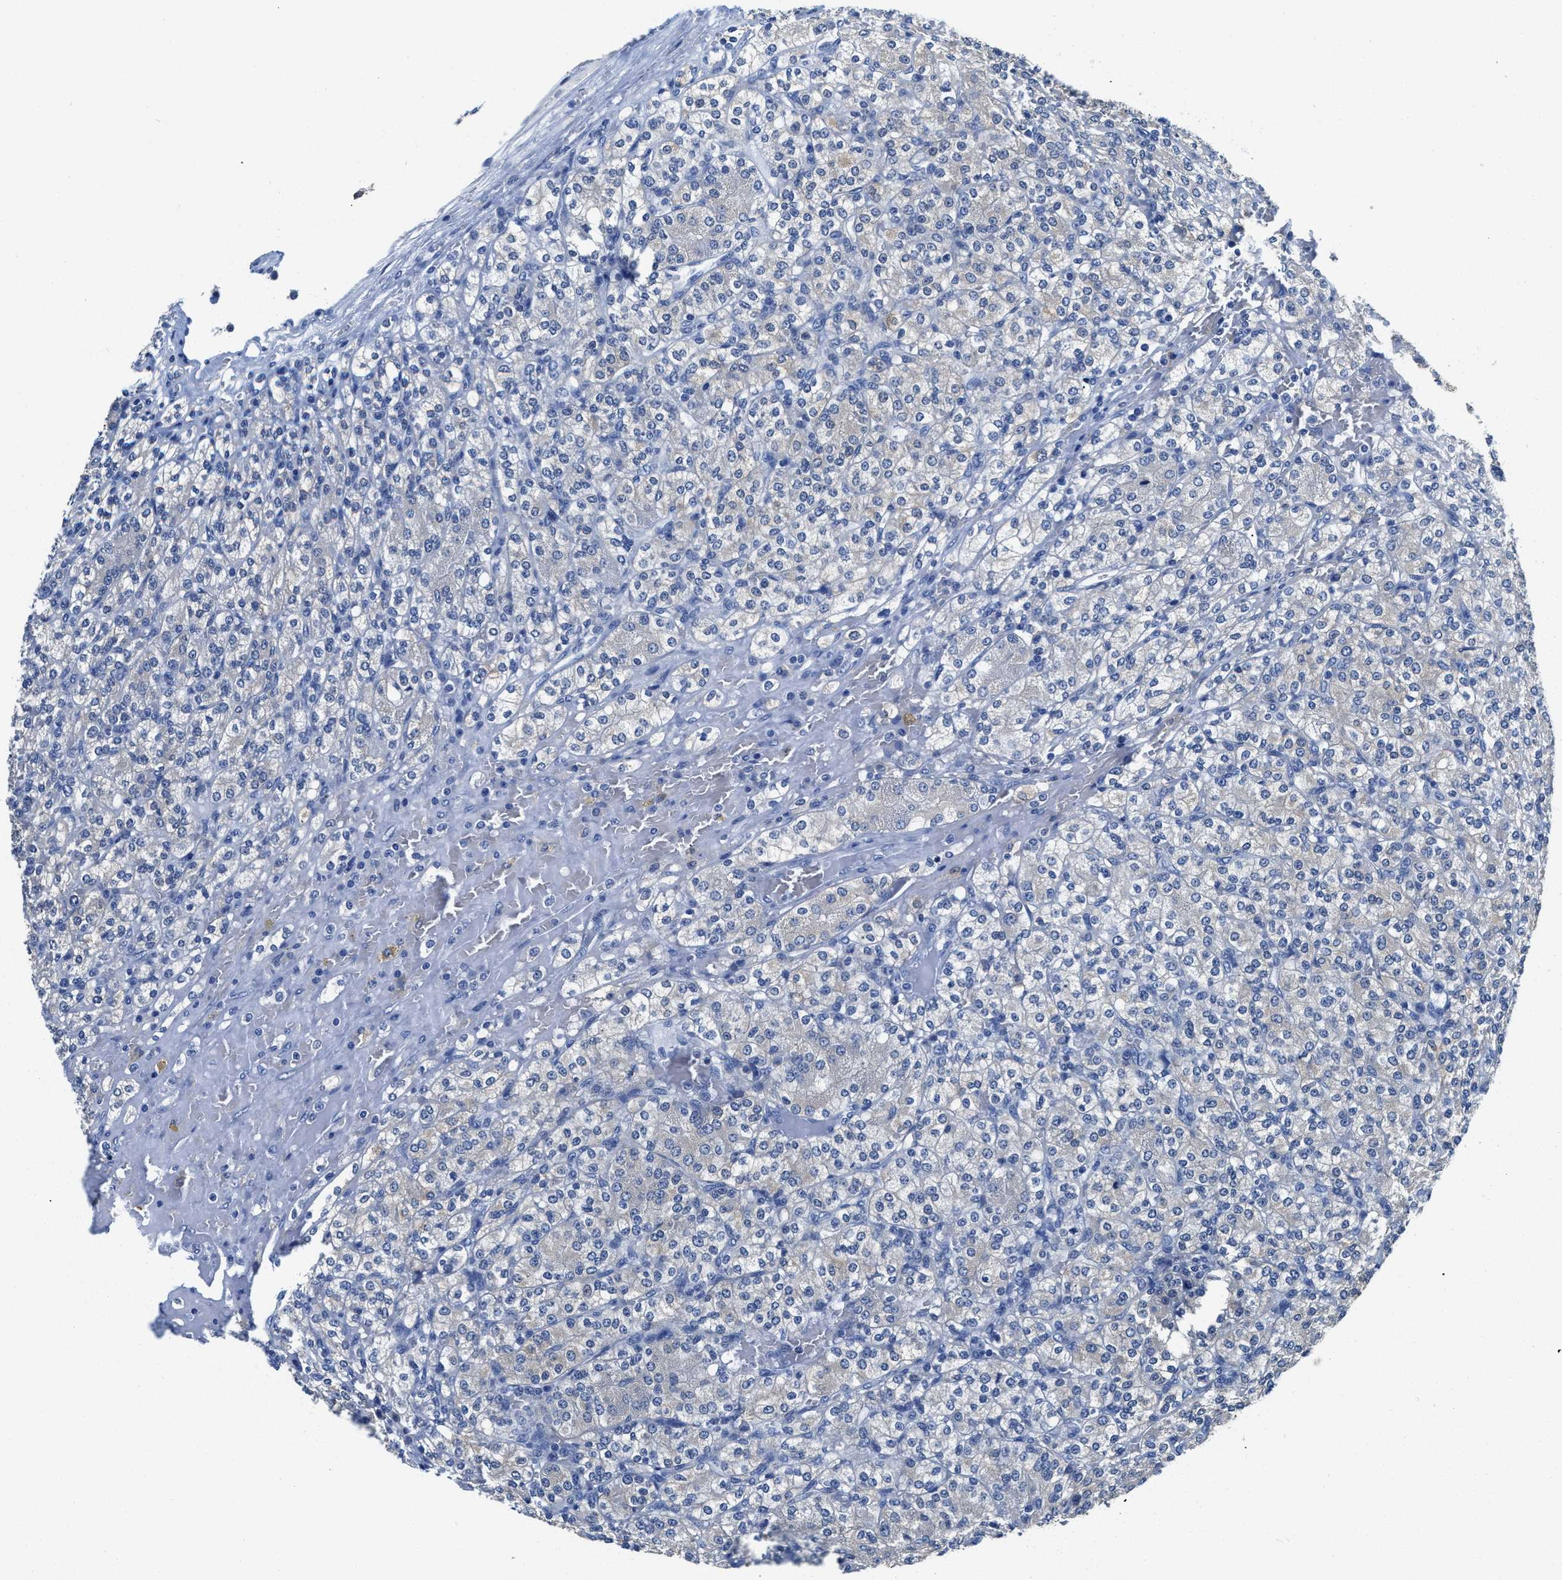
{"staining": {"intensity": "negative", "quantity": "none", "location": "none"}, "tissue": "renal cancer", "cell_type": "Tumor cells", "image_type": "cancer", "snomed": [{"axis": "morphology", "description": "Adenocarcinoma, NOS"}, {"axis": "topography", "description": "Kidney"}], "caption": "Renal adenocarcinoma was stained to show a protein in brown. There is no significant positivity in tumor cells.", "gene": "ZDHHC13", "patient": {"sex": "male", "age": 77}}